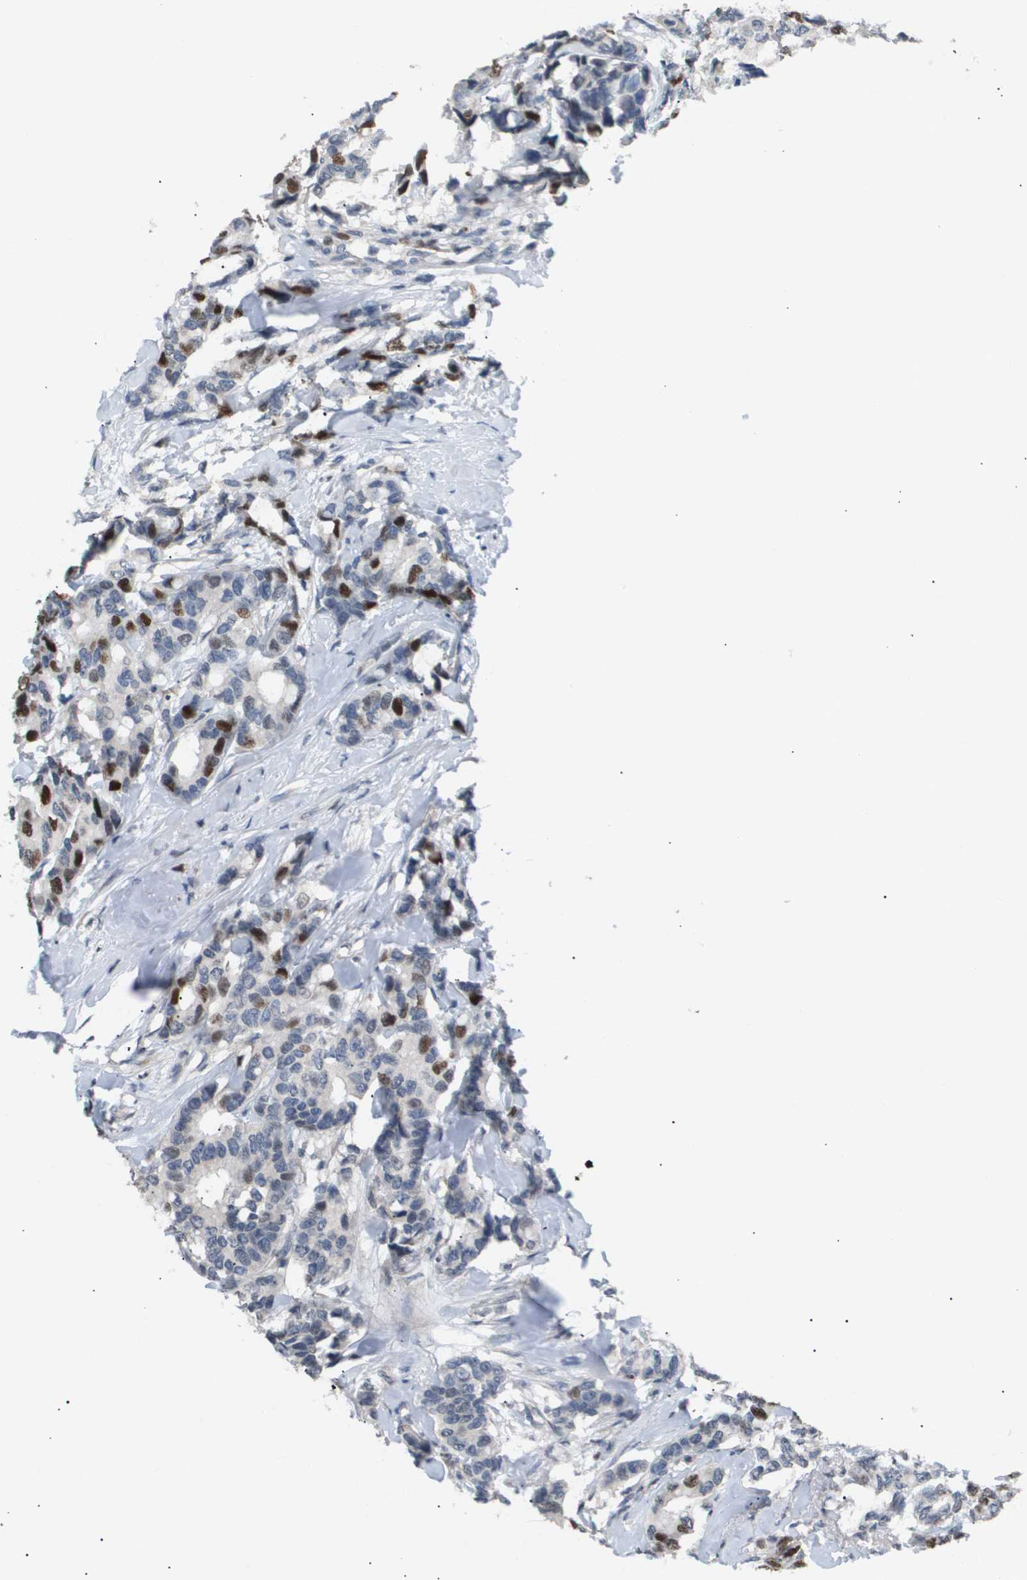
{"staining": {"intensity": "strong", "quantity": "<25%", "location": "nuclear"}, "tissue": "breast cancer", "cell_type": "Tumor cells", "image_type": "cancer", "snomed": [{"axis": "morphology", "description": "Duct carcinoma"}, {"axis": "topography", "description": "Breast"}], "caption": "This is a photomicrograph of immunohistochemistry staining of breast invasive ductal carcinoma, which shows strong expression in the nuclear of tumor cells.", "gene": "ANAPC2", "patient": {"sex": "female", "age": 87}}